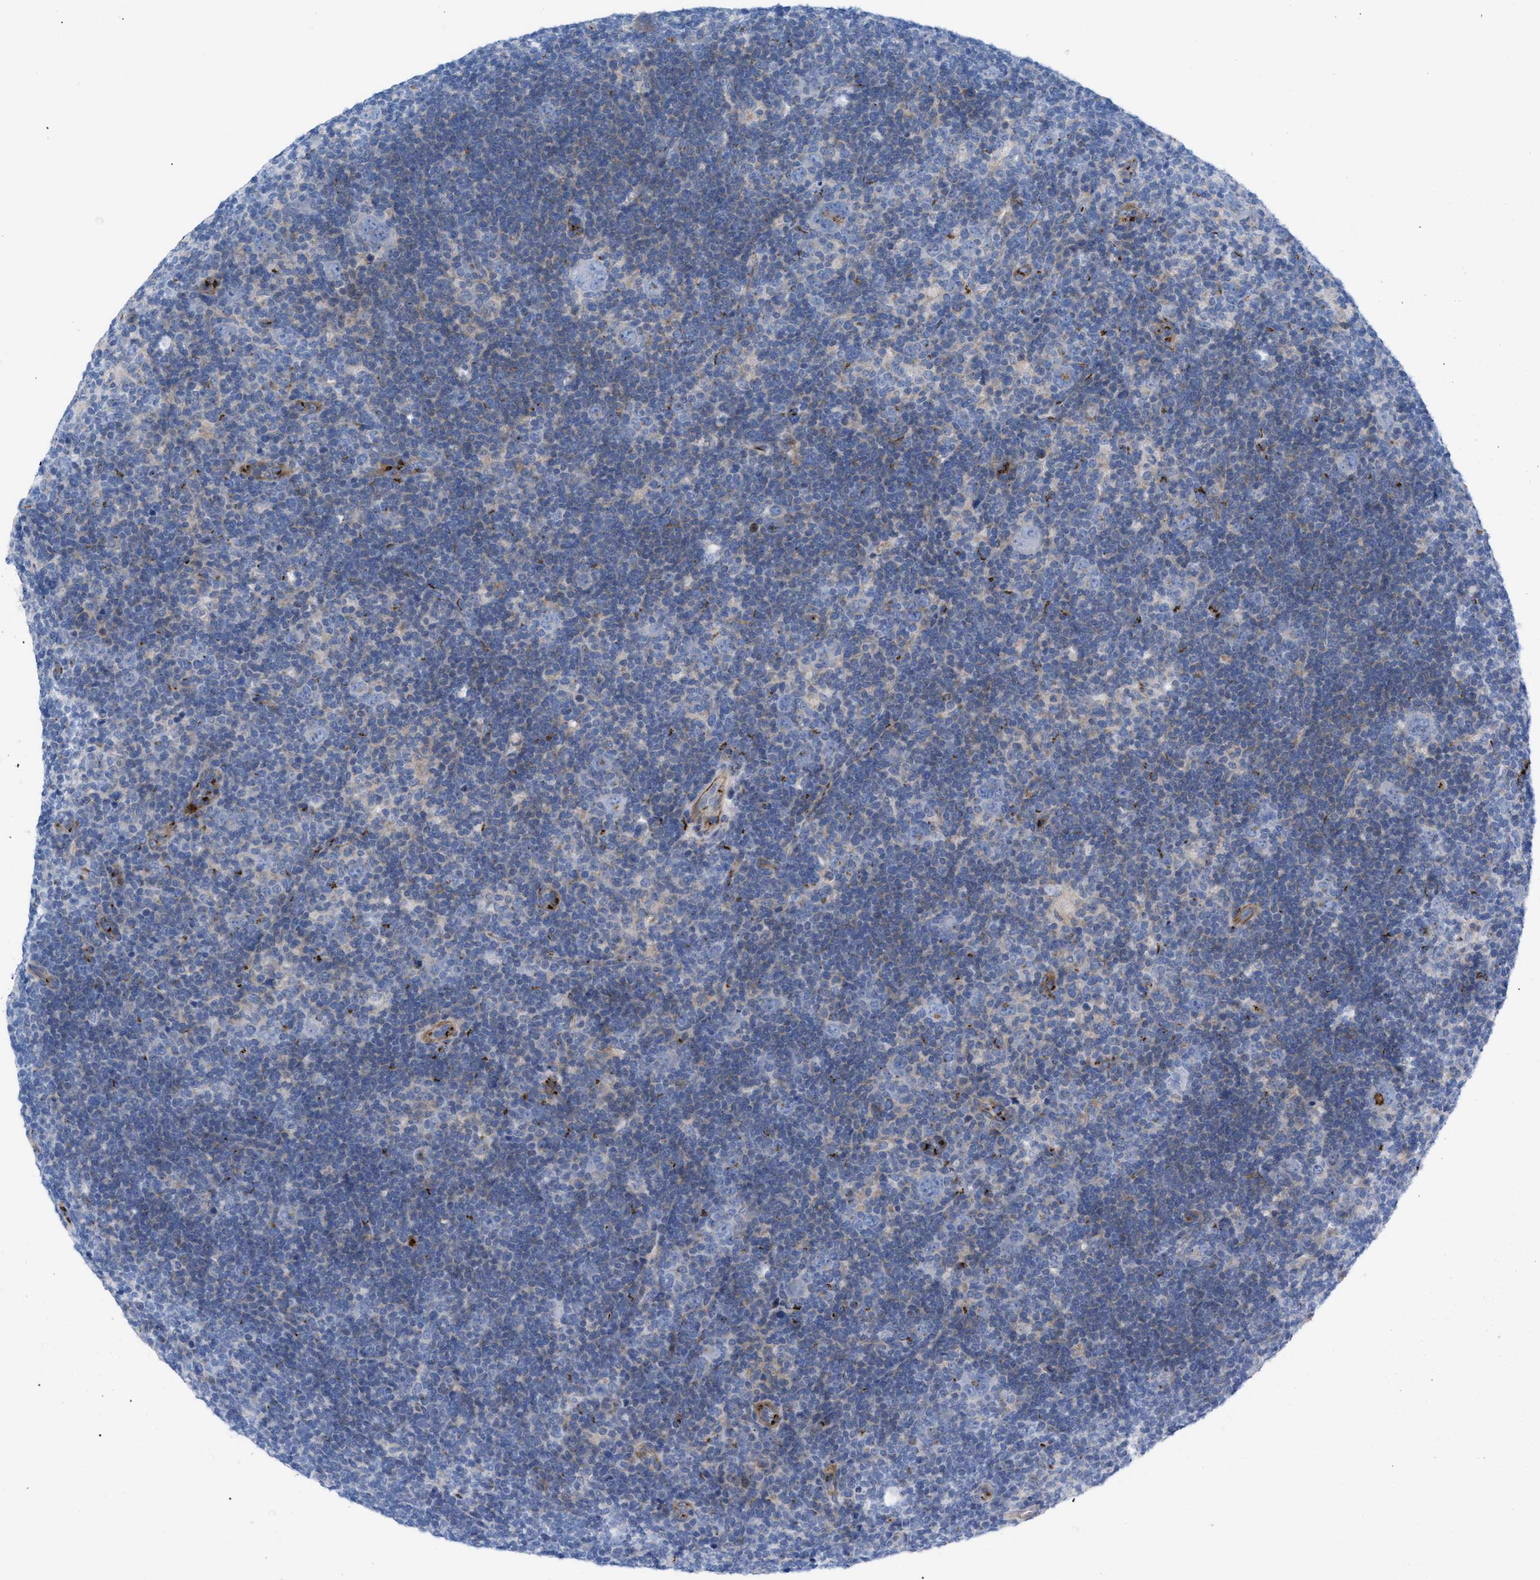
{"staining": {"intensity": "negative", "quantity": "none", "location": "none"}, "tissue": "lymphoma", "cell_type": "Tumor cells", "image_type": "cancer", "snomed": [{"axis": "morphology", "description": "Hodgkin's disease, NOS"}, {"axis": "topography", "description": "Lymph node"}], "caption": "Immunohistochemistry (IHC) micrograph of neoplastic tissue: human lymphoma stained with DAB (3,3'-diaminobenzidine) shows no significant protein staining in tumor cells.", "gene": "TMEM17", "patient": {"sex": "female", "age": 57}}